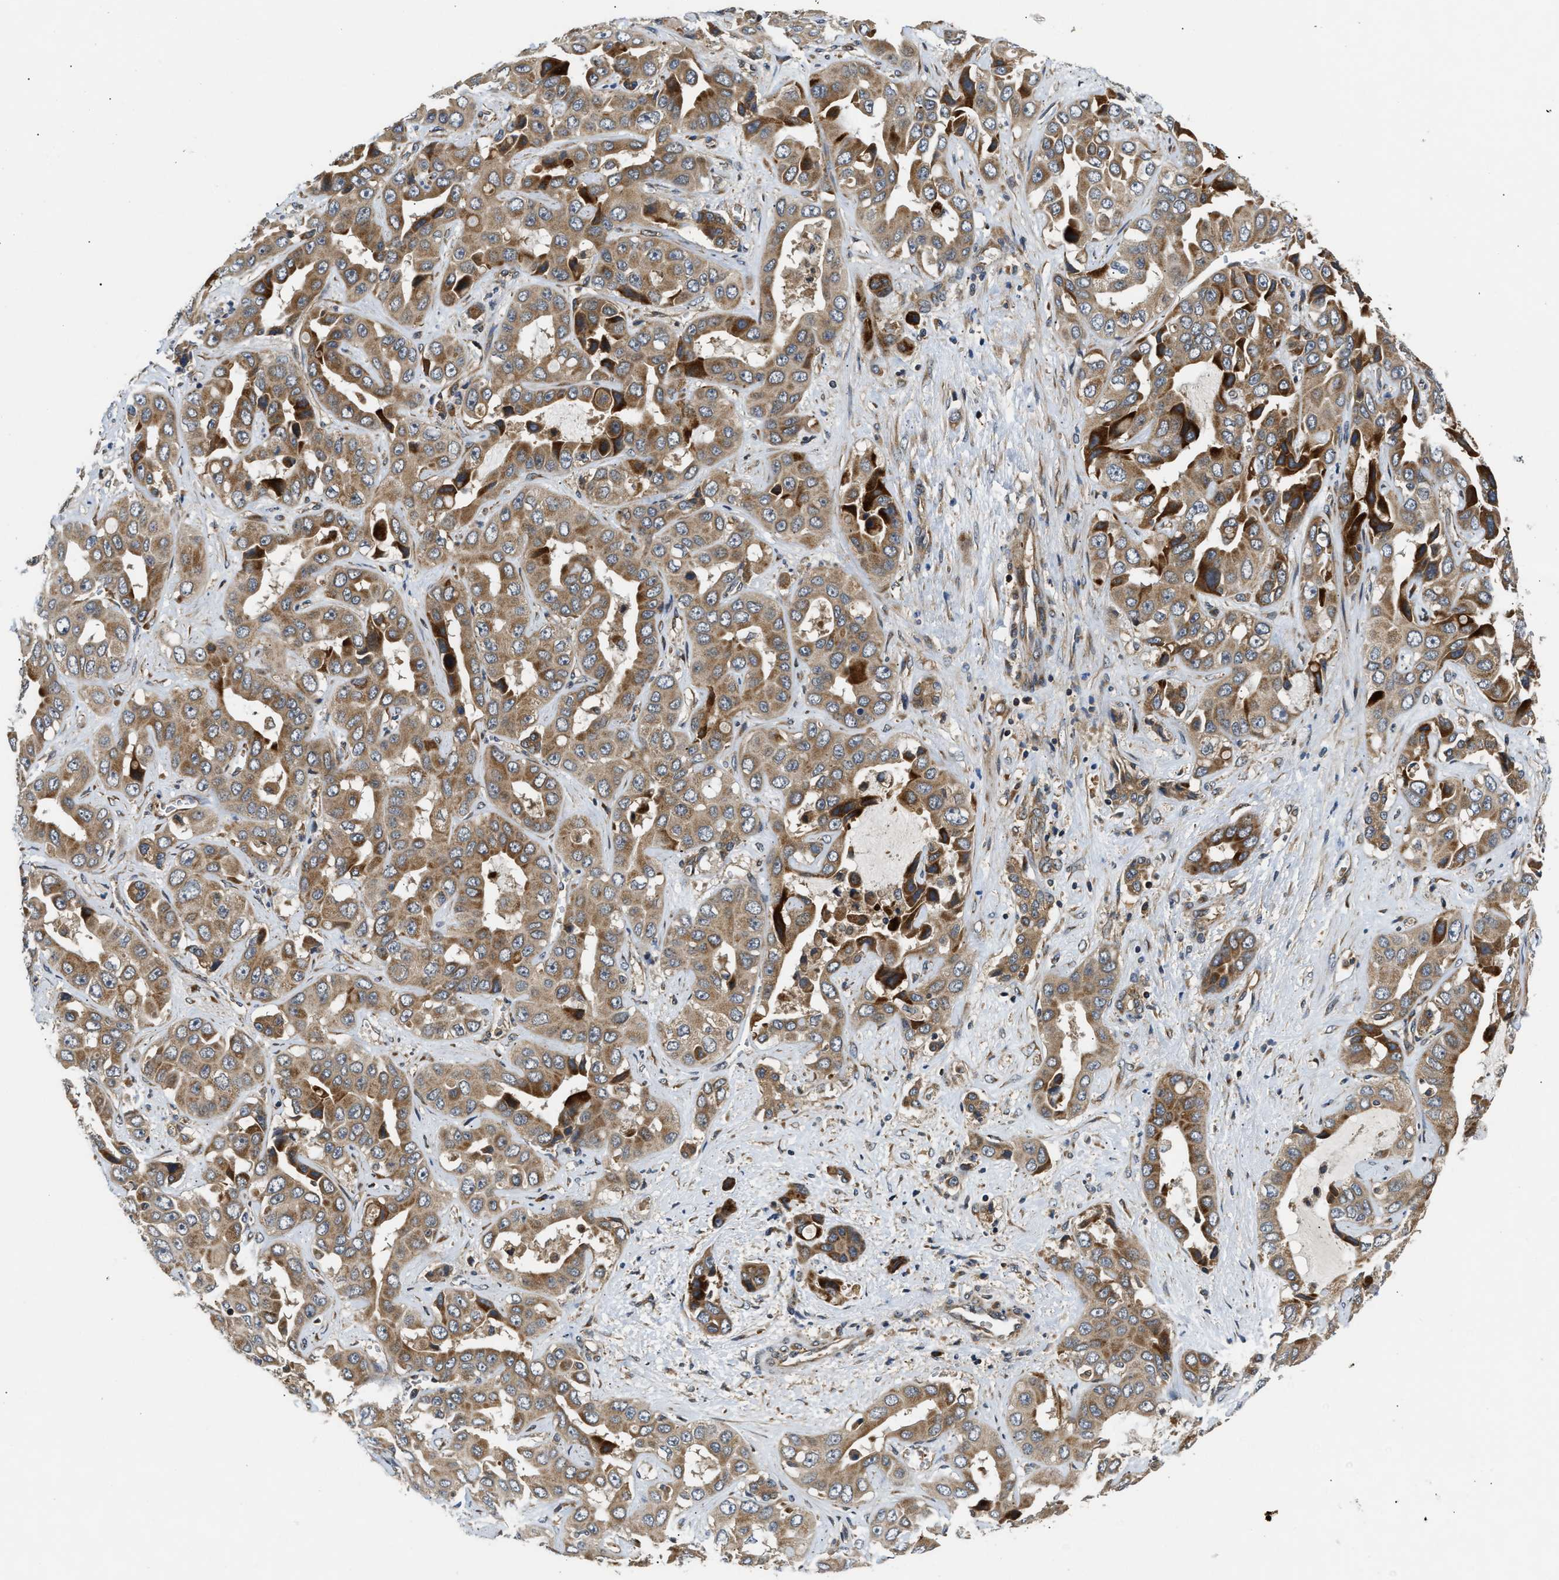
{"staining": {"intensity": "moderate", "quantity": ">75%", "location": "cytoplasmic/membranous"}, "tissue": "liver cancer", "cell_type": "Tumor cells", "image_type": "cancer", "snomed": [{"axis": "morphology", "description": "Cholangiocarcinoma"}, {"axis": "topography", "description": "Liver"}], "caption": "DAB (3,3'-diaminobenzidine) immunohistochemical staining of human liver cancer (cholangiocarcinoma) demonstrates moderate cytoplasmic/membranous protein positivity in approximately >75% of tumor cells.", "gene": "PNPLA8", "patient": {"sex": "female", "age": 52}}